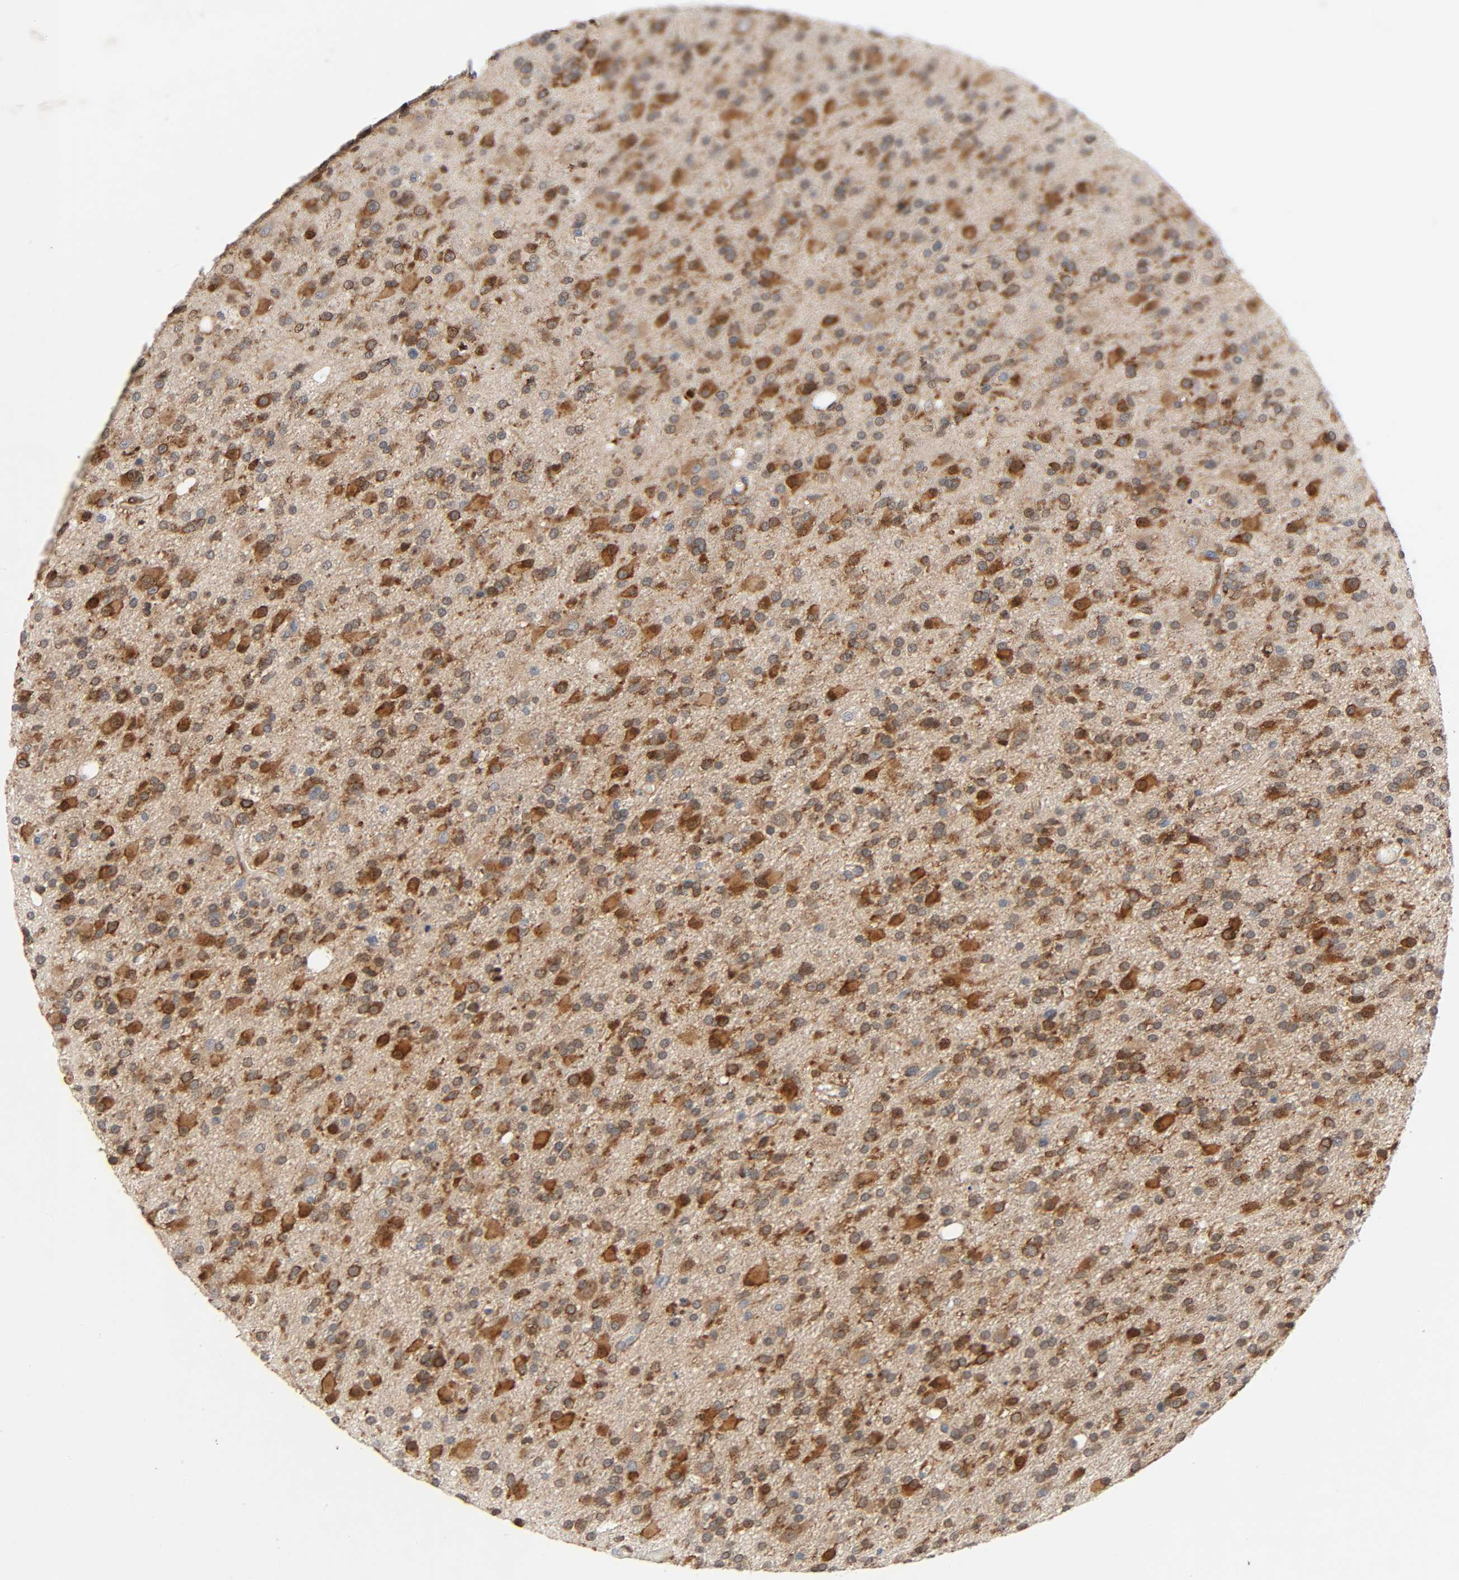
{"staining": {"intensity": "strong", "quantity": "25%-75%", "location": "cytoplasmic/membranous"}, "tissue": "glioma", "cell_type": "Tumor cells", "image_type": "cancer", "snomed": [{"axis": "morphology", "description": "Glioma, malignant, High grade"}, {"axis": "topography", "description": "Brain"}], "caption": "Glioma tissue reveals strong cytoplasmic/membranous expression in approximately 25%-75% of tumor cells", "gene": "PTK2", "patient": {"sex": "male", "age": 33}}